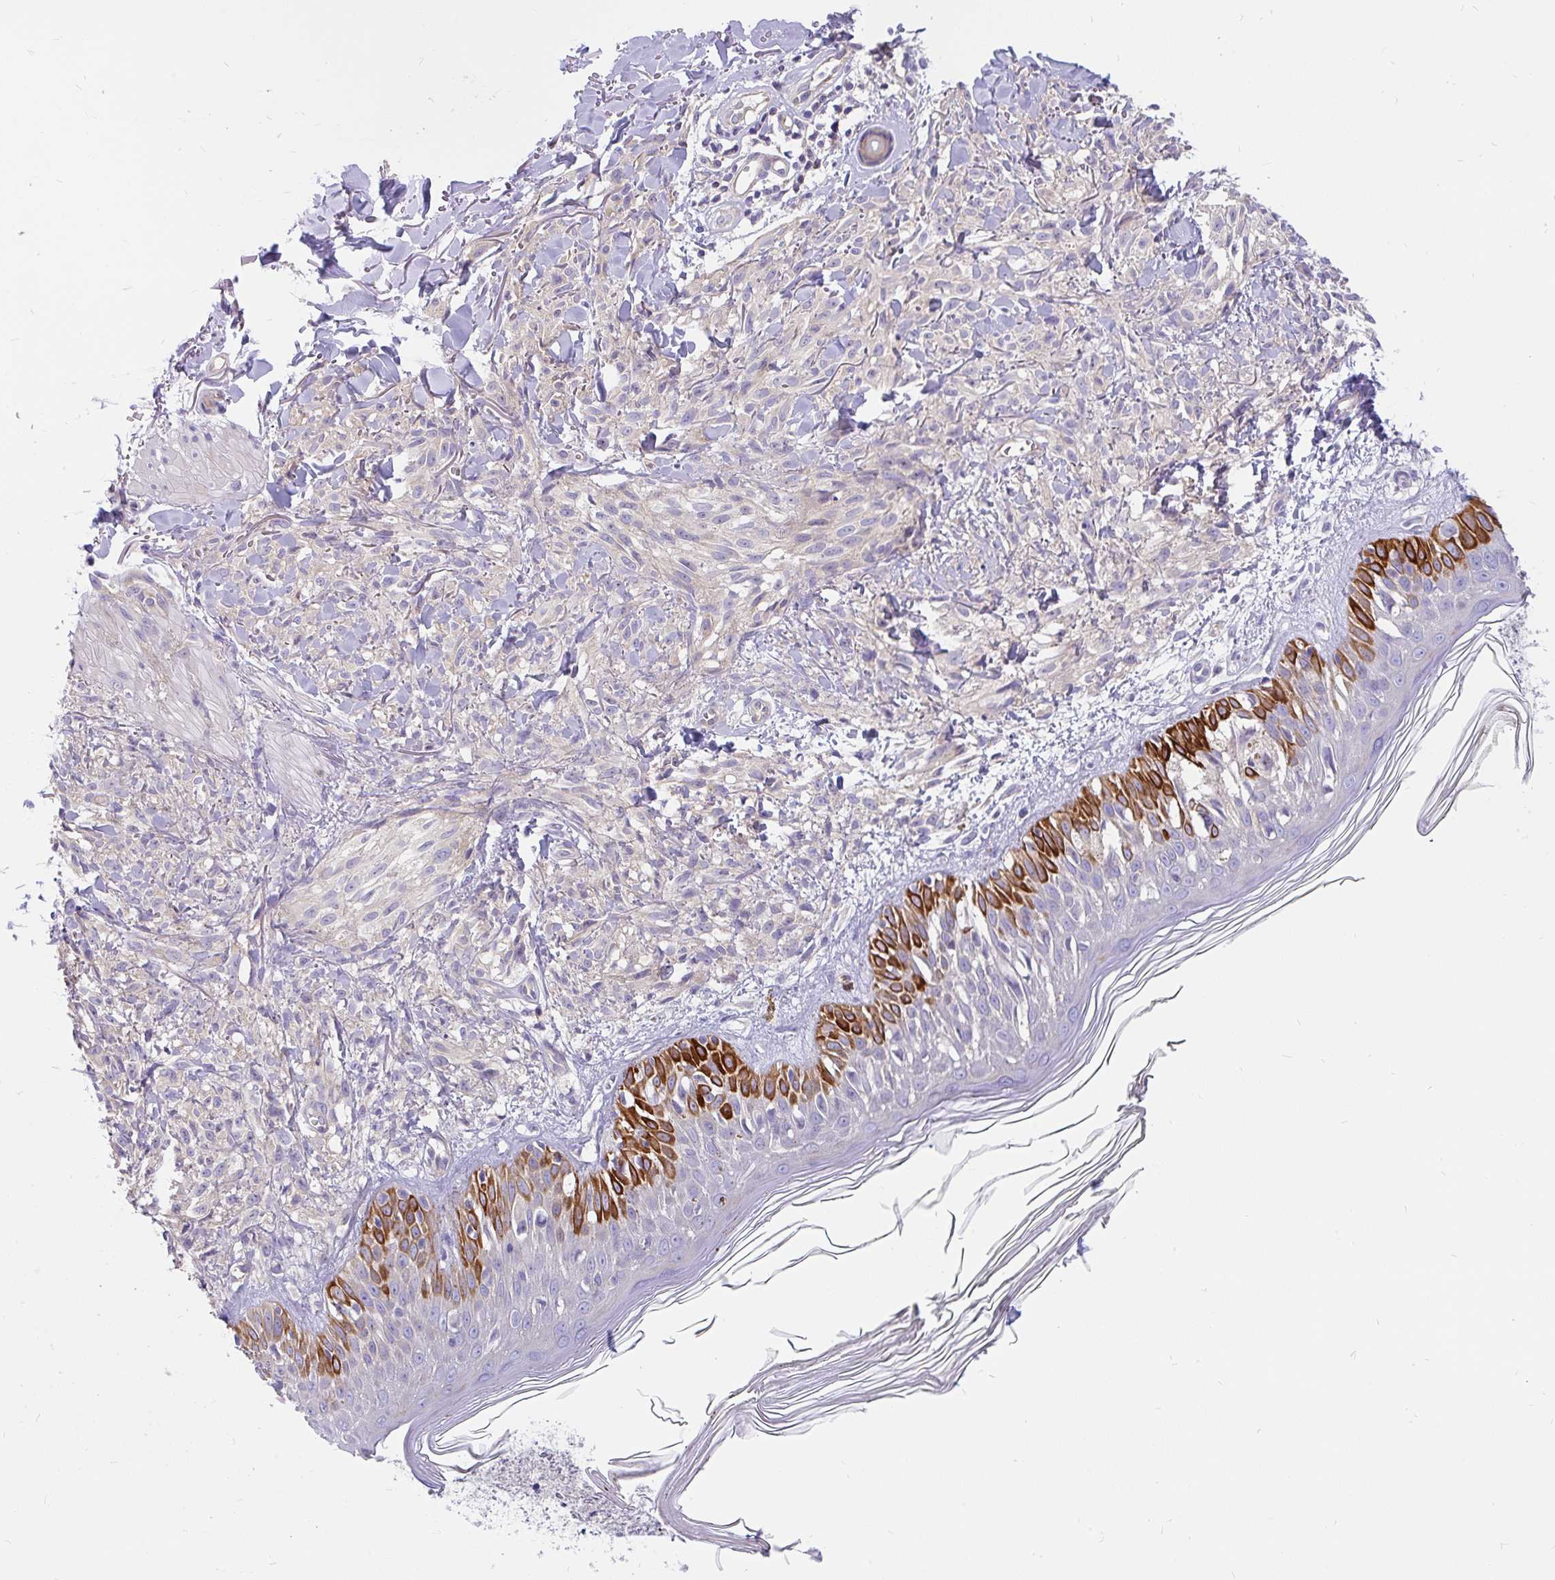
{"staining": {"intensity": "negative", "quantity": "none", "location": "none"}, "tissue": "melanoma", "cell_type": "Tumor cells", "image_type": "cancer", "snomed": [{"axis": "morphology", "description": "Malignant melanoma, NOS"}, {"axis": "topography", "description": "Skin of forearm"}], "caption": "This is an IHC image of human malignant melanoma. There is no positivity in tumor cells.", "gene": "LRRC26", "patient": {"sex": "female", "age": 65}}